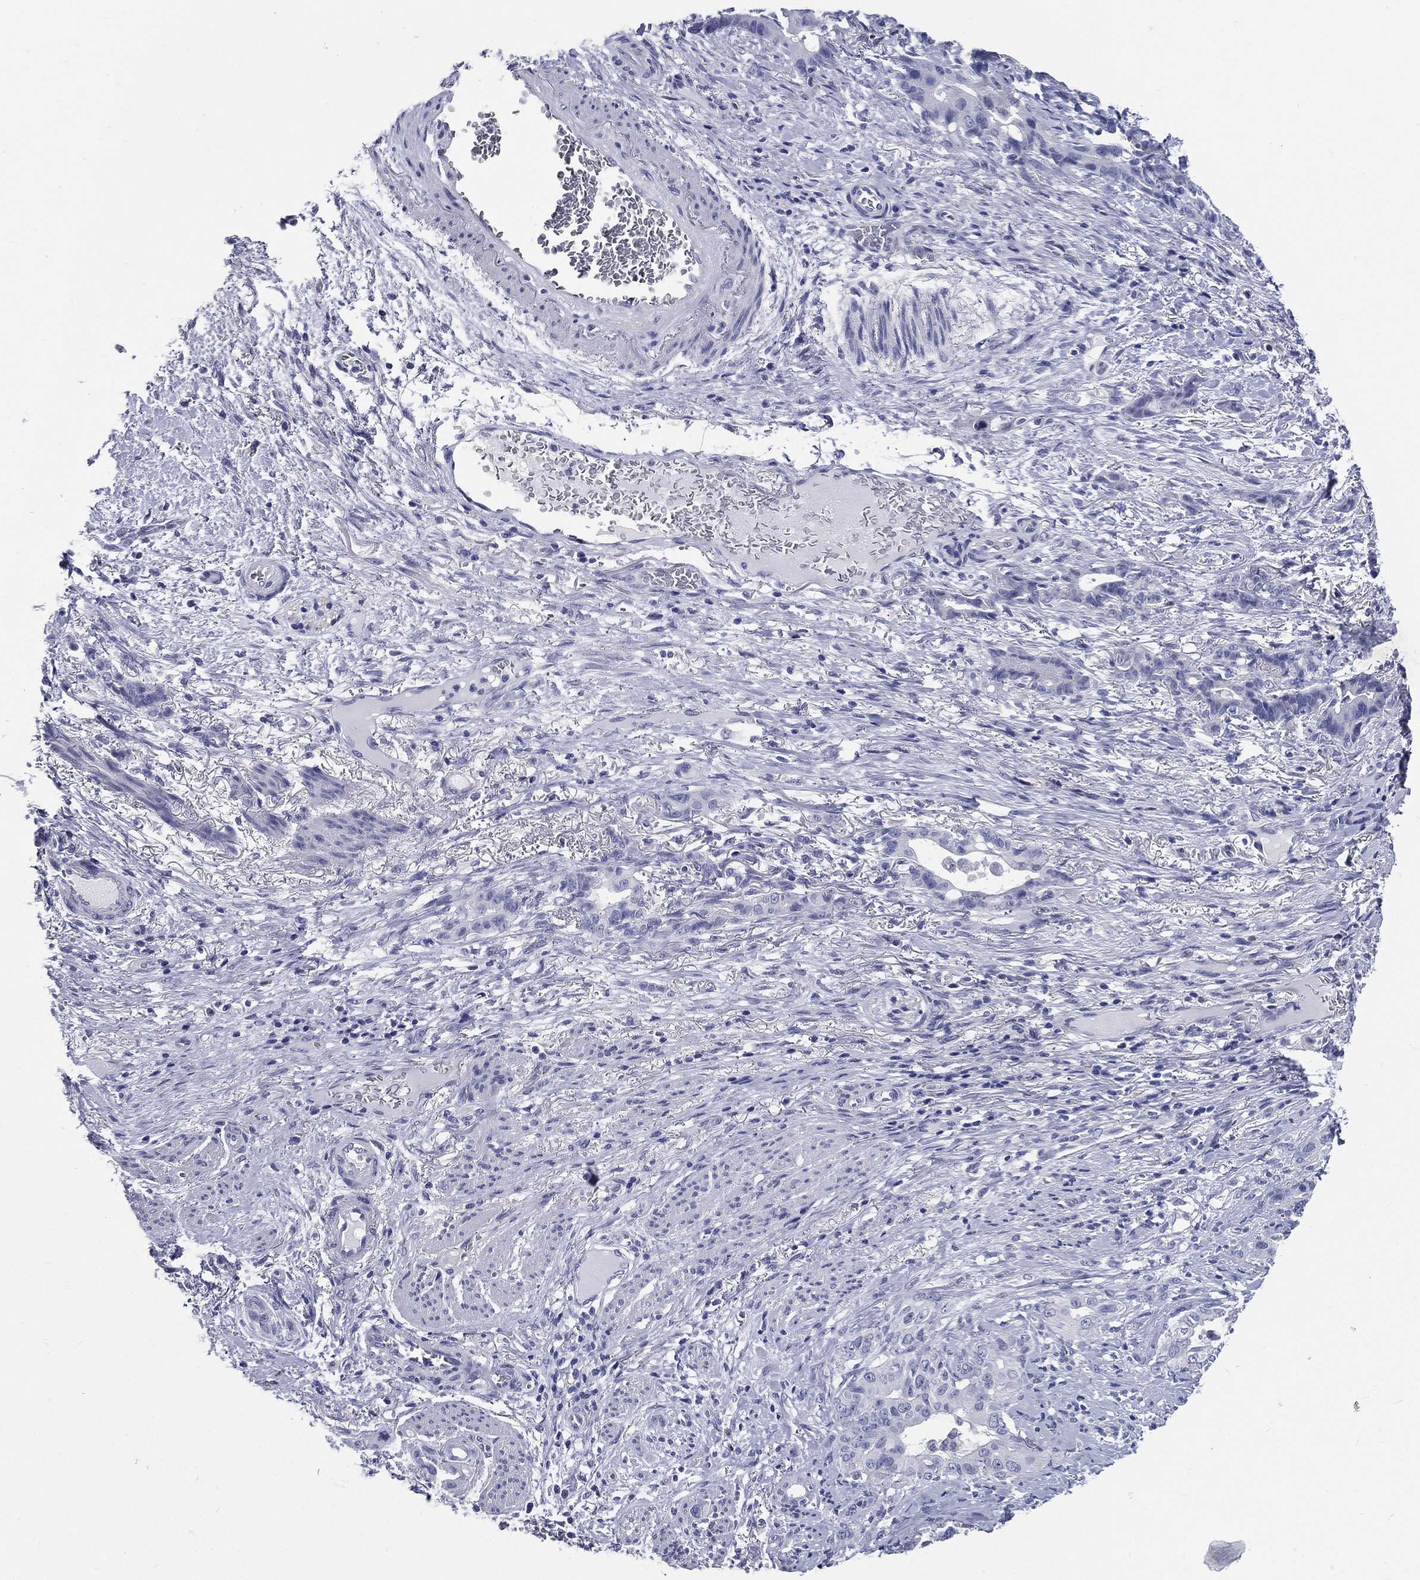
{"staining": {"intensity": "negative", "quantity": "none", "location": "none"}, "tissue": "stomach cancer", "cell_type": "Tumor cells", "image_type": "cancer", "snomed": [{"axis": "morphology", "description": "Normal tissue, NOS"}, {"axis": "morphology", "description": "Adenocarcinoma, NOS"}, {"axis": "topography", "description": "Esophagus"}, {"axis": "topography", "description": "Stomach, upper"}], "caption": "Tumor cells show no significant protein expression in stomach cancer (adenocarcinoma).", "gene": "DPYS", "patient": {"sex": "male", "age": 62}}